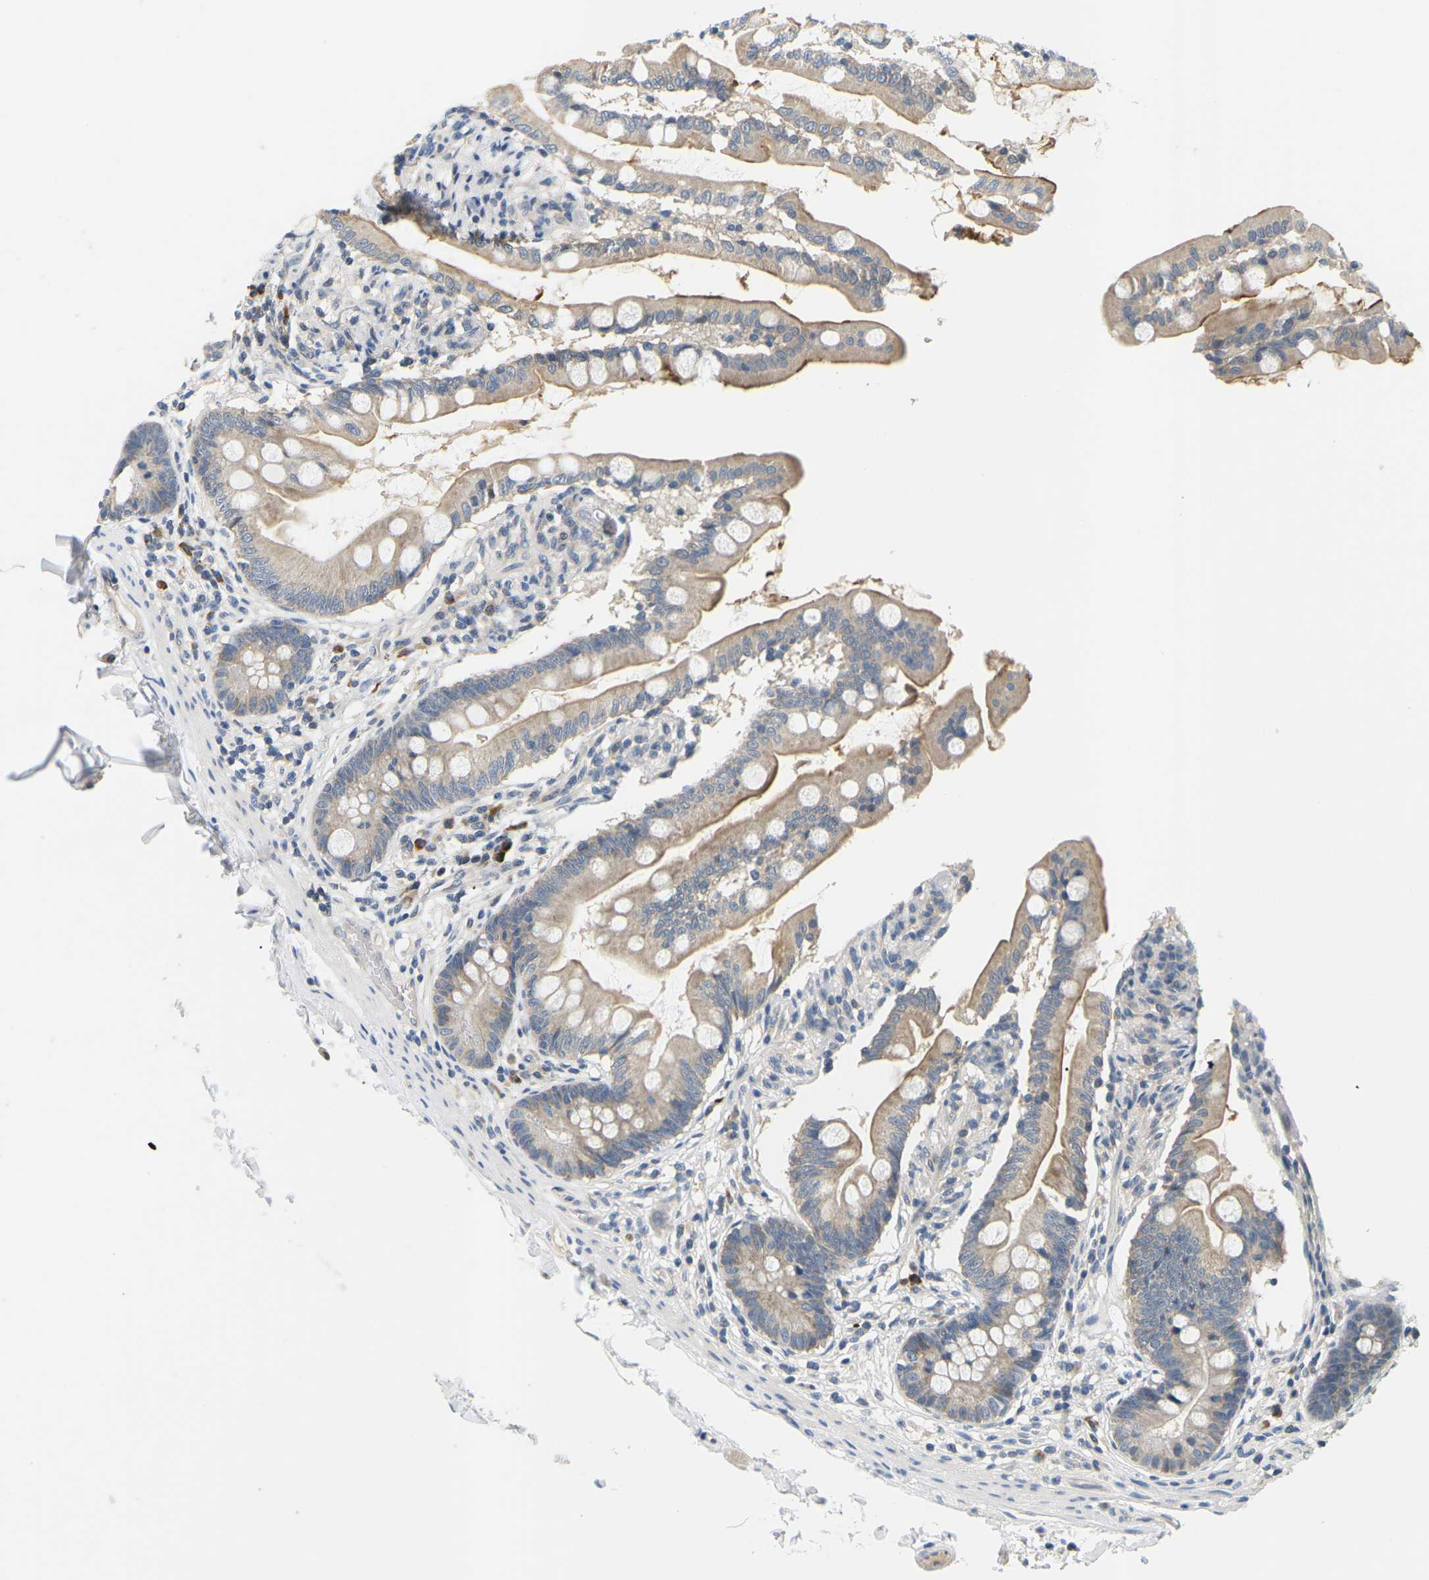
{"staining": {"intensity": "moderate", "quantity": ">75%", "location": "cytoplasmic/membranous"}, "tissue": "small intestine", "cell_type": "Glandular cells", "image_type": "normal", "snomed": [{"axis": "morphology", "description": "Normal tissue, NOS"}, {"axis": "topography", "description": "Small intestine"}], "caption": "Immunohistochemistry photomicrograph of normal human small intestine stained for a protein (brown), which displays medium levels of moderate cytoplasmic/membranous positivity in about >75% of glandular cells.", "gene": "EVA1C", "patient": {"sex": "female", "age": 56}}